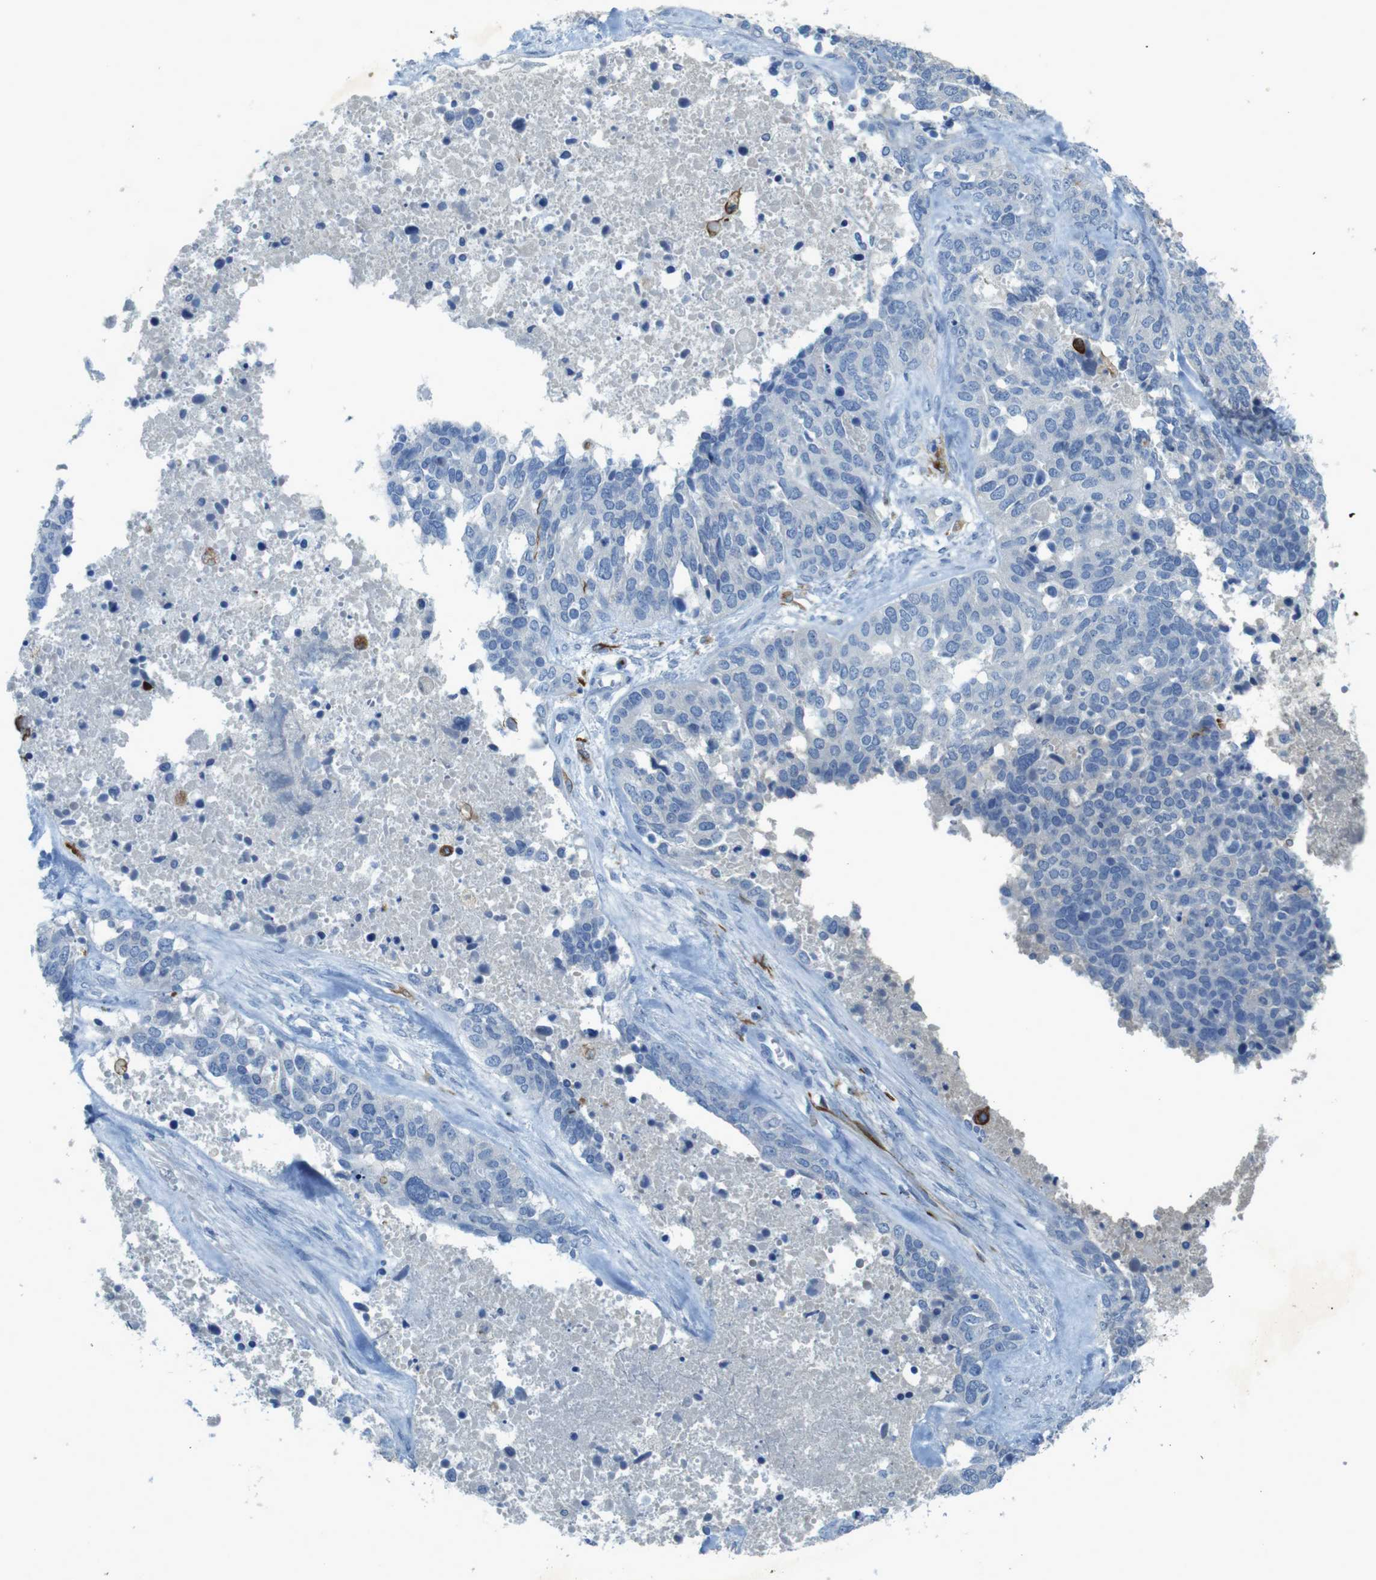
{"staining": {"intensity": "negative", "quantity": "none", "location": "none"}, "tissue": "ovarian cancer", "cell_type": "Tumor cells", "image_type": "cancer", "snomed": [{"axis": "morphology", "description": "Cystadenocarcinoma, serous, NOS"}, {"axis": "topography", "description": "Ovary"}], "caption": "Immunohistochemistry micrograph of neoplastic tissue: human serous cystadenocarcinoma (ovarian) stained with DAB exhibits no significant protein positivity in tumor cells.", "gene": "CD320", "patient": {"sex": "female", "age": 44}}